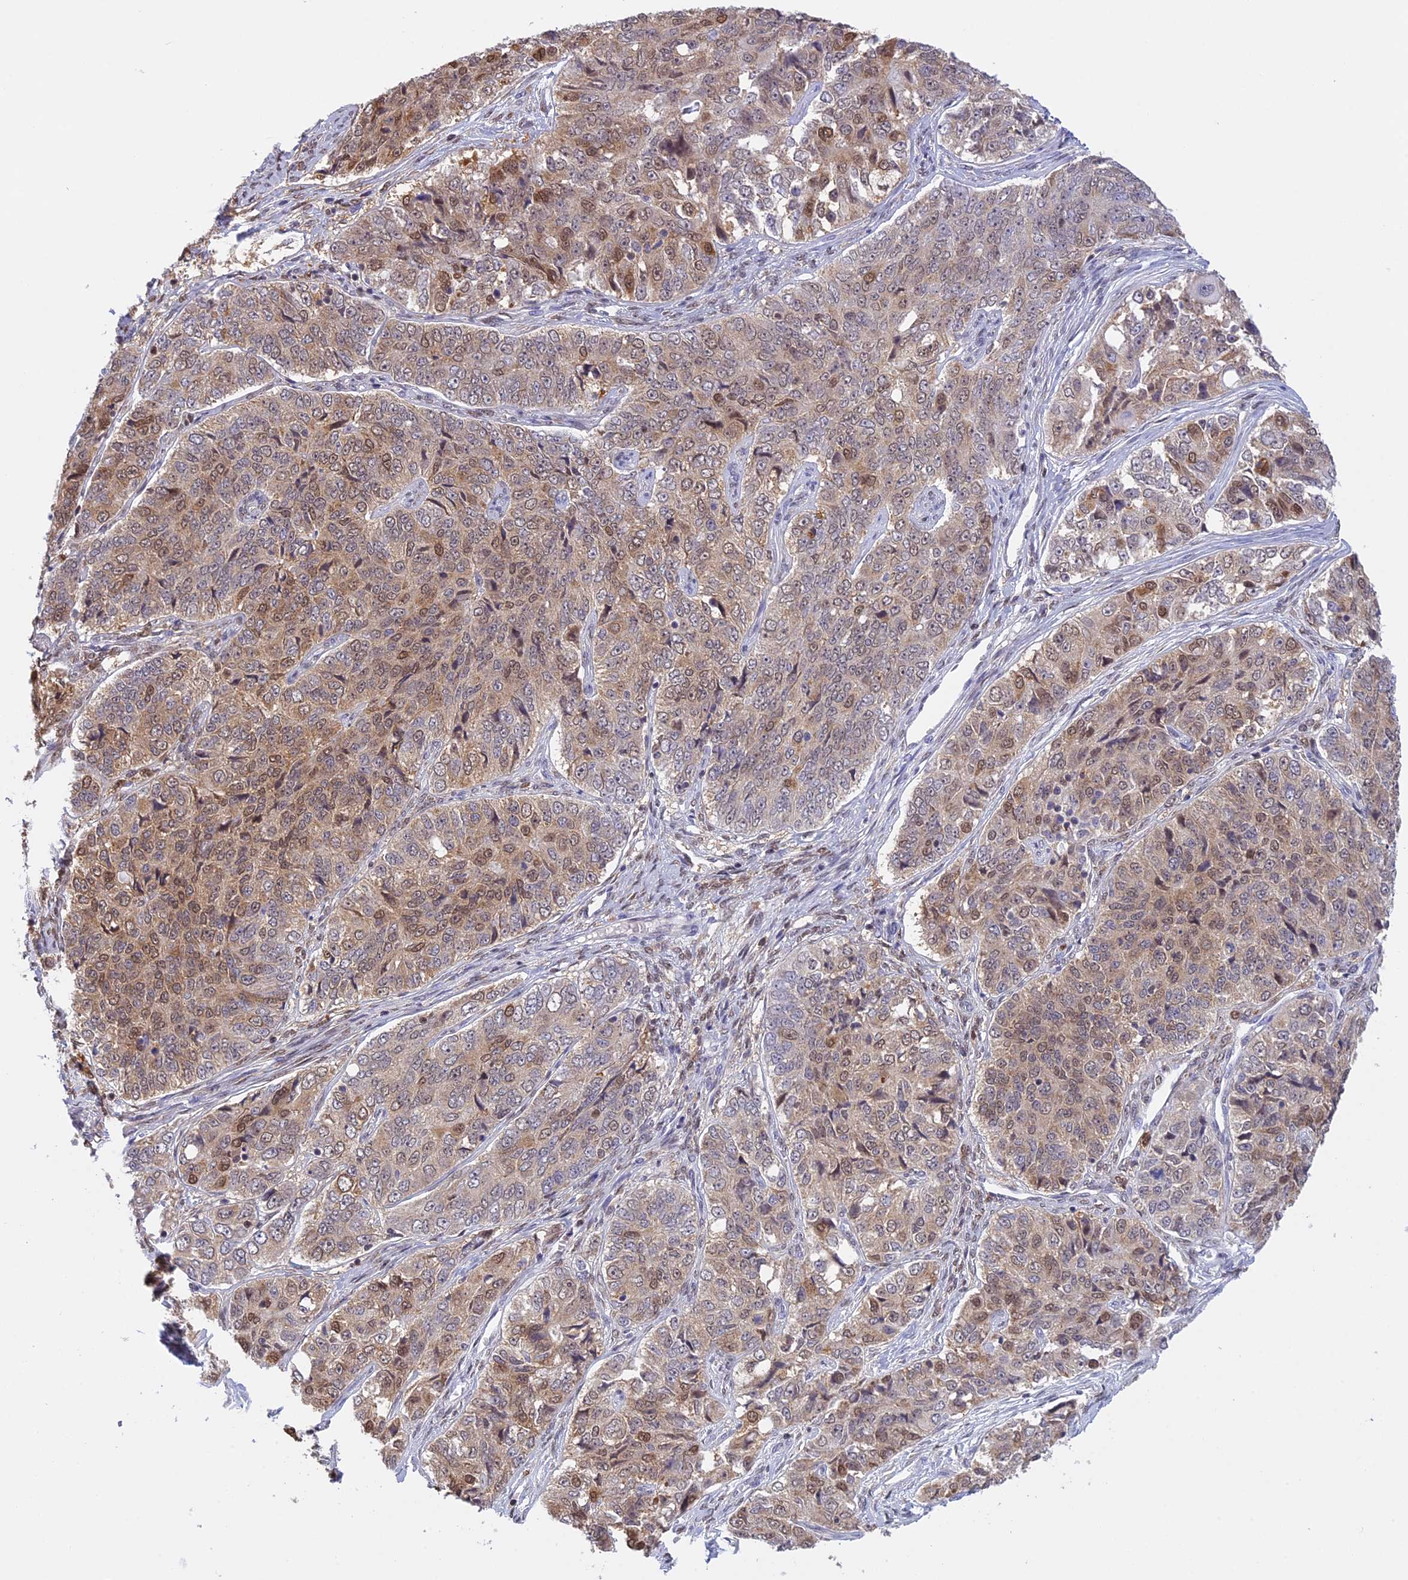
{"staining": {"intensity": "moderate", "quantity": "25%-75%", "location": "cytoplasmic/membranous,nuclear"}, "tissue": "ovarian cancer", "cell_type": "Tumor cells", "image_type": "cancer", "snomed": [{"axis": "morphology", "description": "Carcinoma, endometroid"}, {"axis": "topography", "description": "Ovary"}], "caption": "This micrograph exhibits immunohistochemistry (IHC) staining of human ovarian endometroid carcinoma, with medium moderate cytoplasmic/membranous and nuclear positivity in approximately 25%-75% of tumor cells.", "gene": "IZUMO2", "patient": {"sex": "female", "age": 51}}